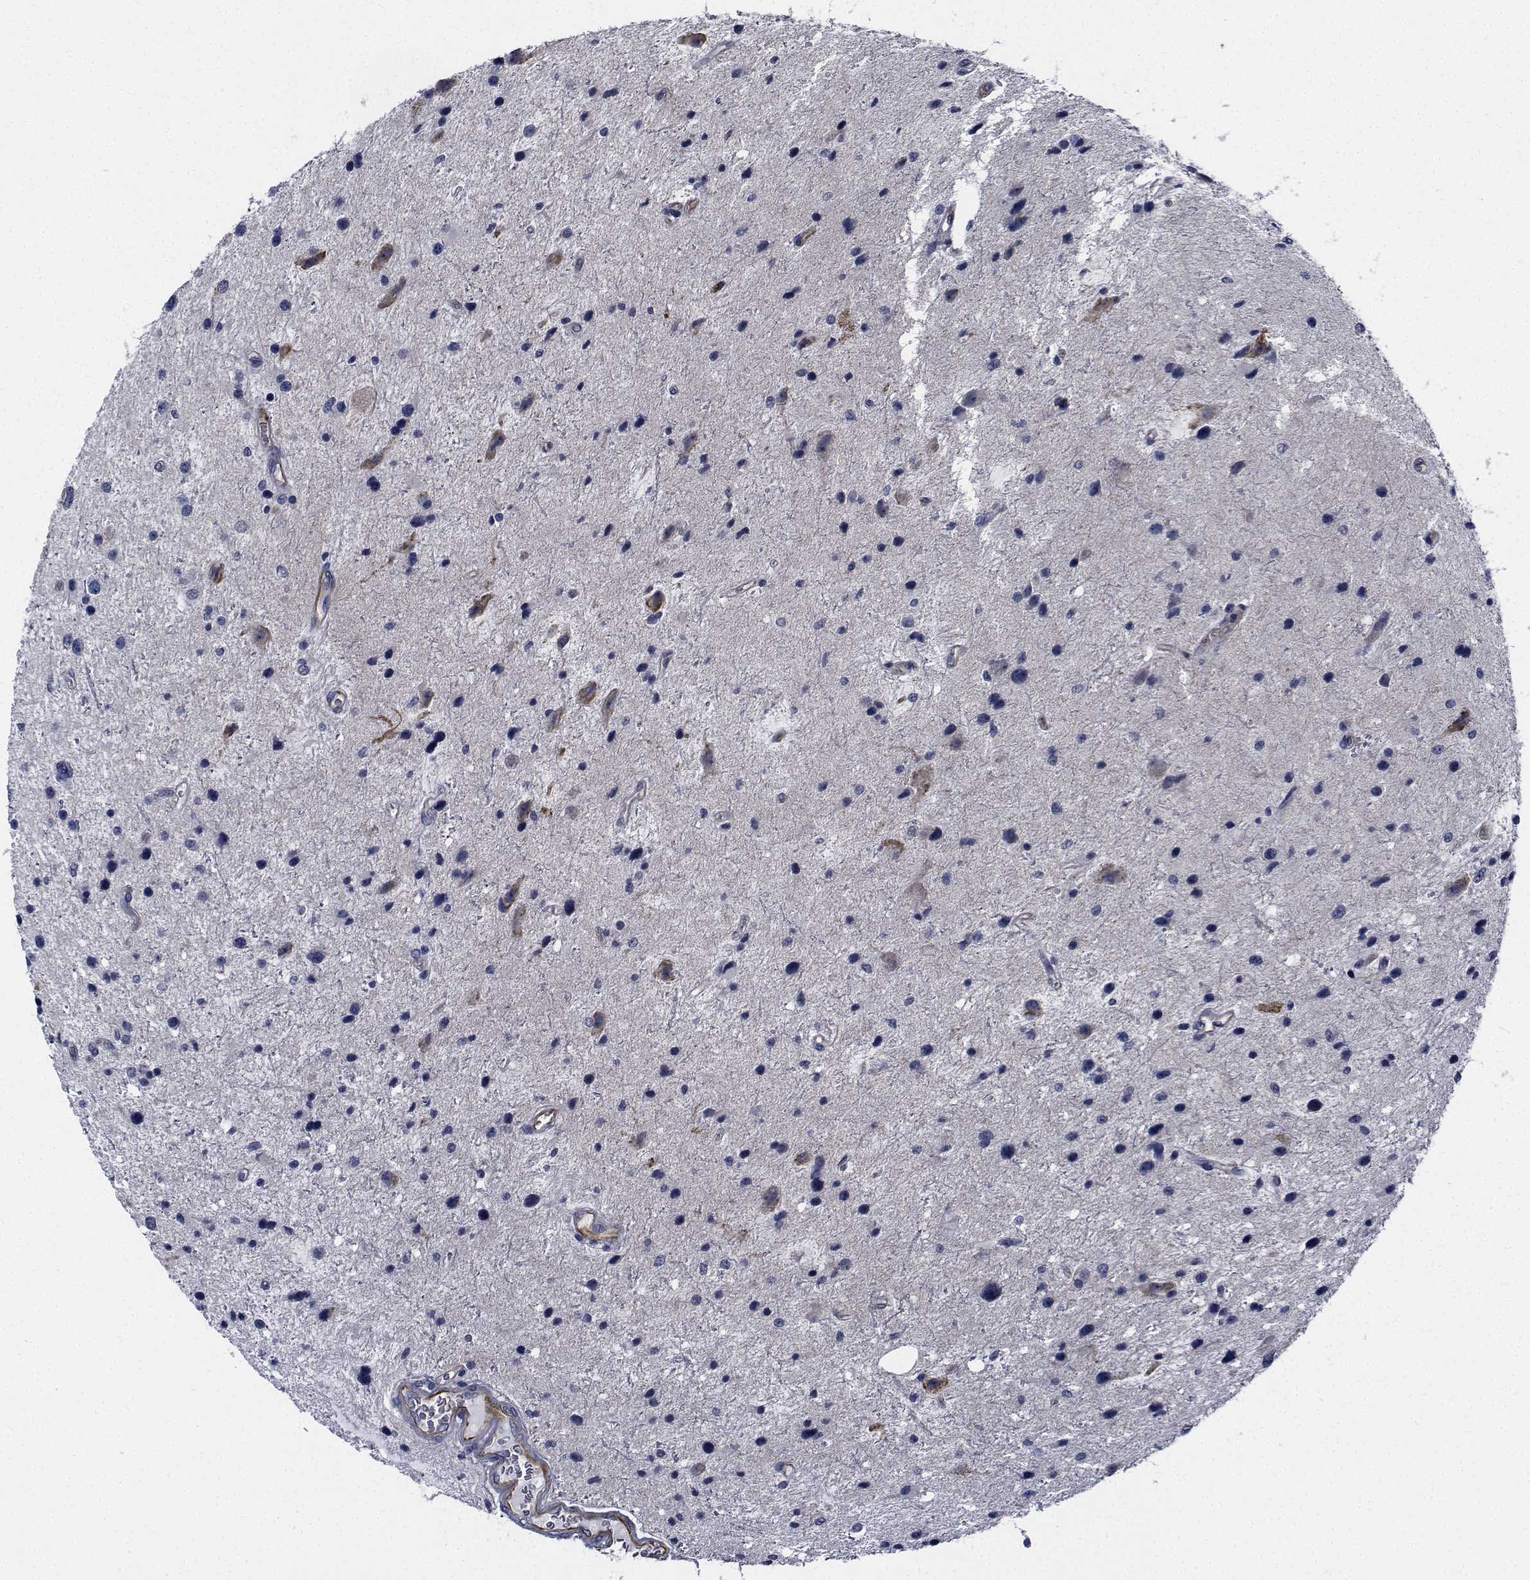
{"staining": {"intensity": "negative", "quantity": "none", "location": "none"}, "tissue": "glioma", "cell_type": "Tumor cells", "image_type": "cancer", "snomed": [{"axis": "morphology", "description": "Glioma, malignant, Low grade"}, {"axis": "topography", "description": "Brain"}], "caption": "Tumor cells are negative for brown protein staining in low-grade glioma (malignant).", "gene": "TTBK1", "patient": {"sex": "female", "age": 32}}